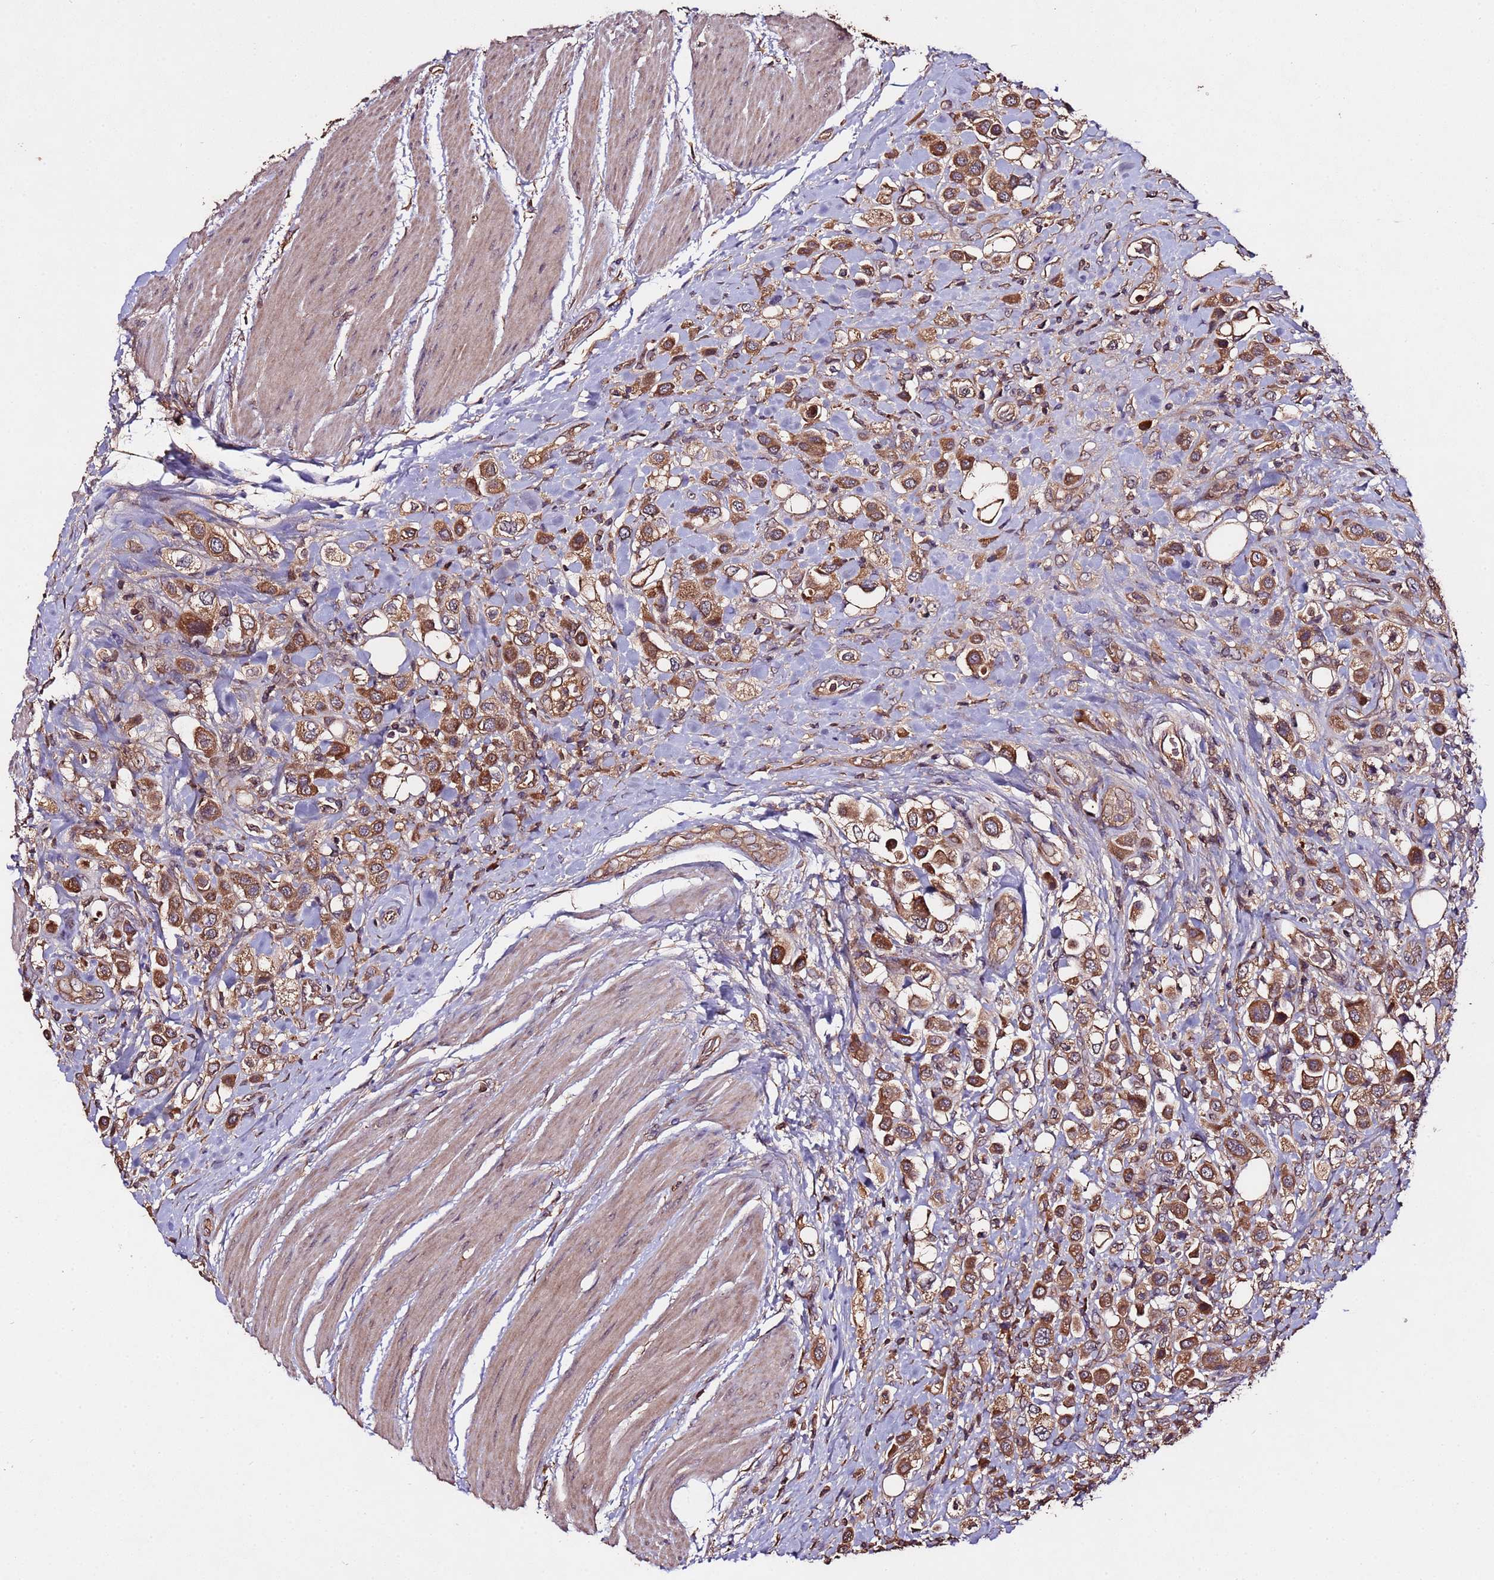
{"staining": {"intensity": "moderate", "quantity": ">75%", "location": "cytoplasmic/membranous"}, "tissue": "urothelial cancer", "cell_type": "Tumor cells", "image_type": "cancer", "snomed": [{"axis": "morphology", "description": "Urothelial carcinoma, High grade"}, {"axis": "topography", "description": "Urinary bladder"}], "caption": "Moderate cytoplasmic/membranous protein staining is seen in about >75% of tumor cells in high-grade urothelial carcinoma.", "gene": "RPS15A", "patient": {"sex": "male", "age": 50}}